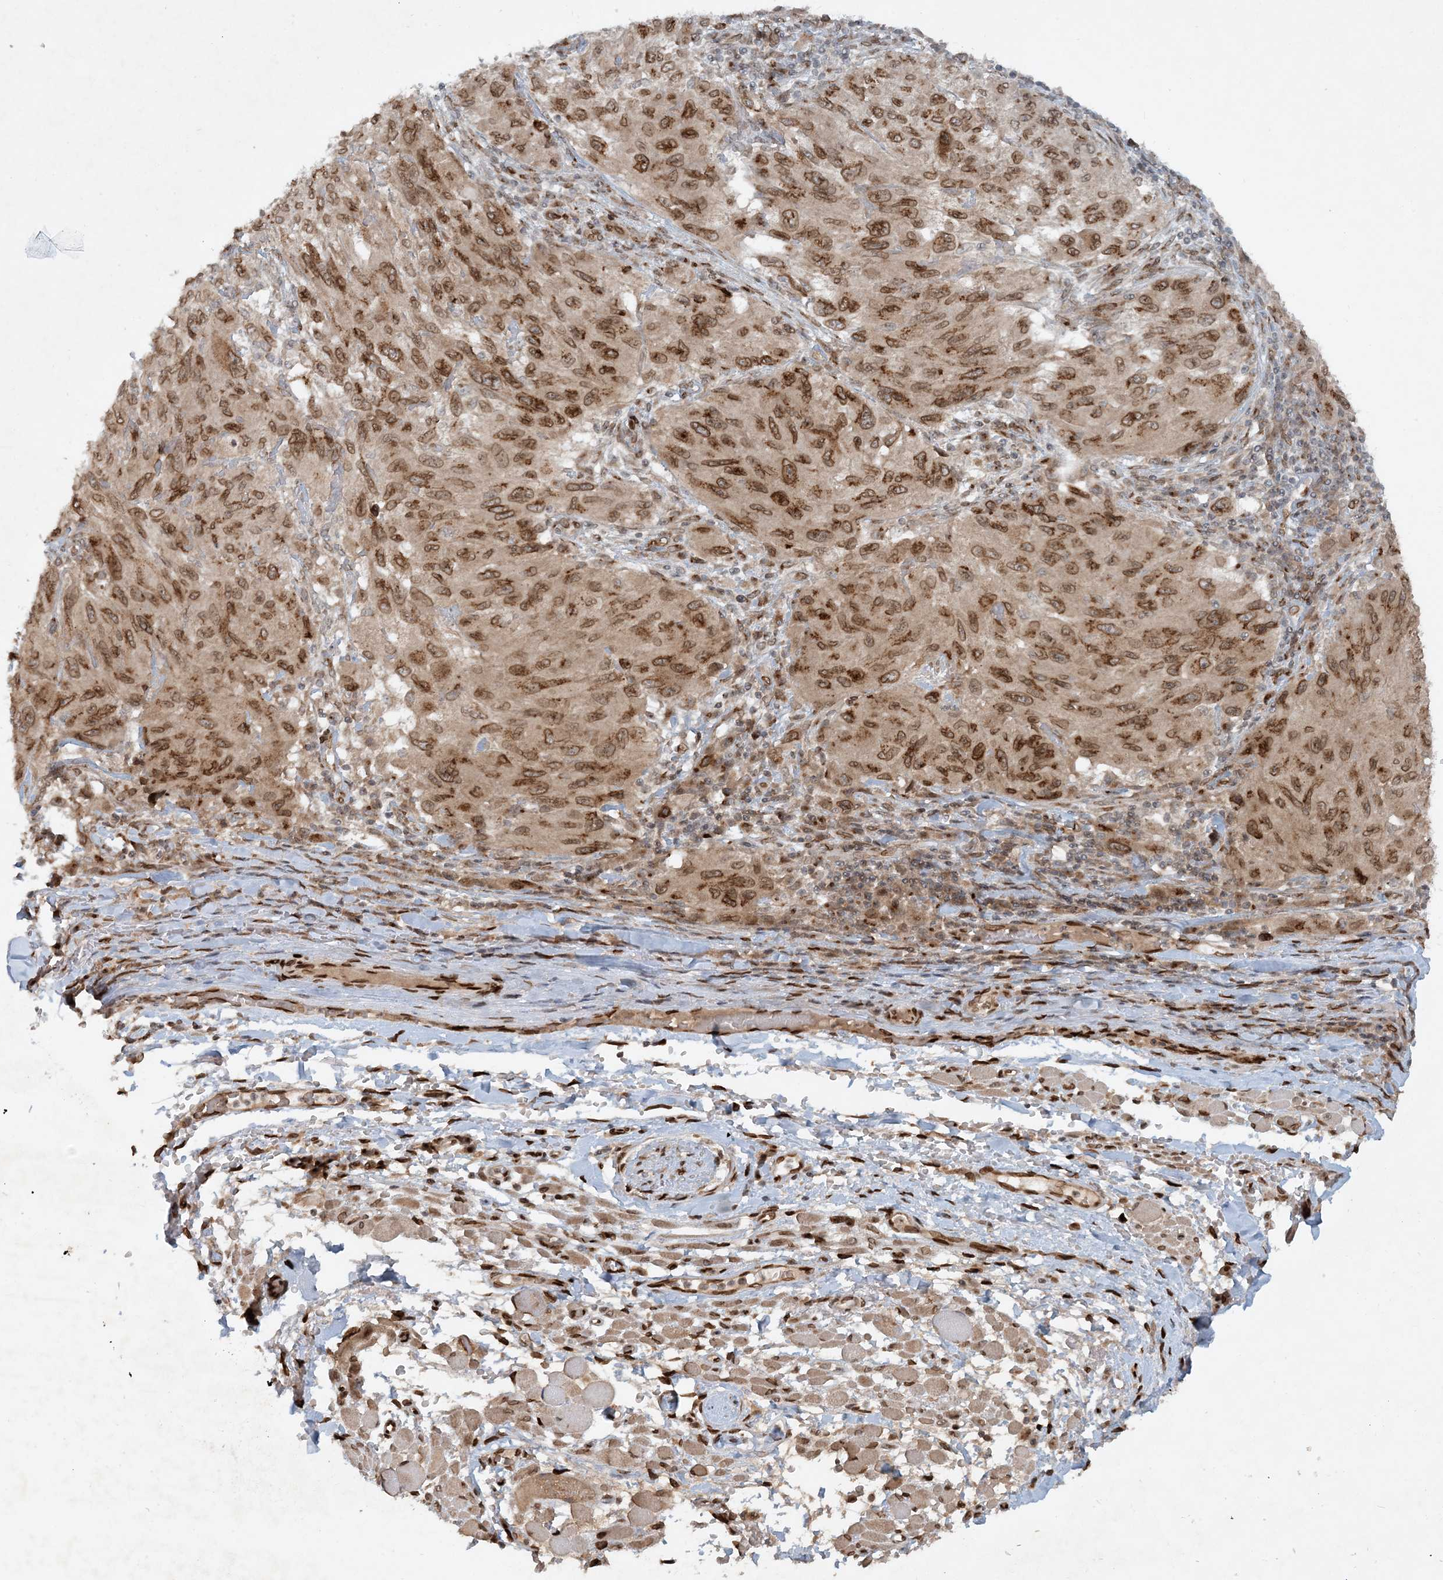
{"staining": {"intensity": "moderate", "quantity": ">75%", "location": "cytoplasmic/membranous,nuclear"}, "tissue": "melanoma", "cell_type": "Tumor cells", "image_type": "cancer", "snomed": [{"axis": "morphology", "description": "Malignant melanoma, NOS"}, {"axis": "topography", "description": "Skin"}], "caption": "The photomicrograph shows a brown stain indicating the presence of a protein in the cytoplasmic/membranous and nuclear of tumor cells in malignant melanoma. Immunohistochemistry (ihc) stains the protein of interest in brown and the nuclei are stained blue.", "gene": "SLC35A2", "patient": {"sex": "female", "age": 91}}